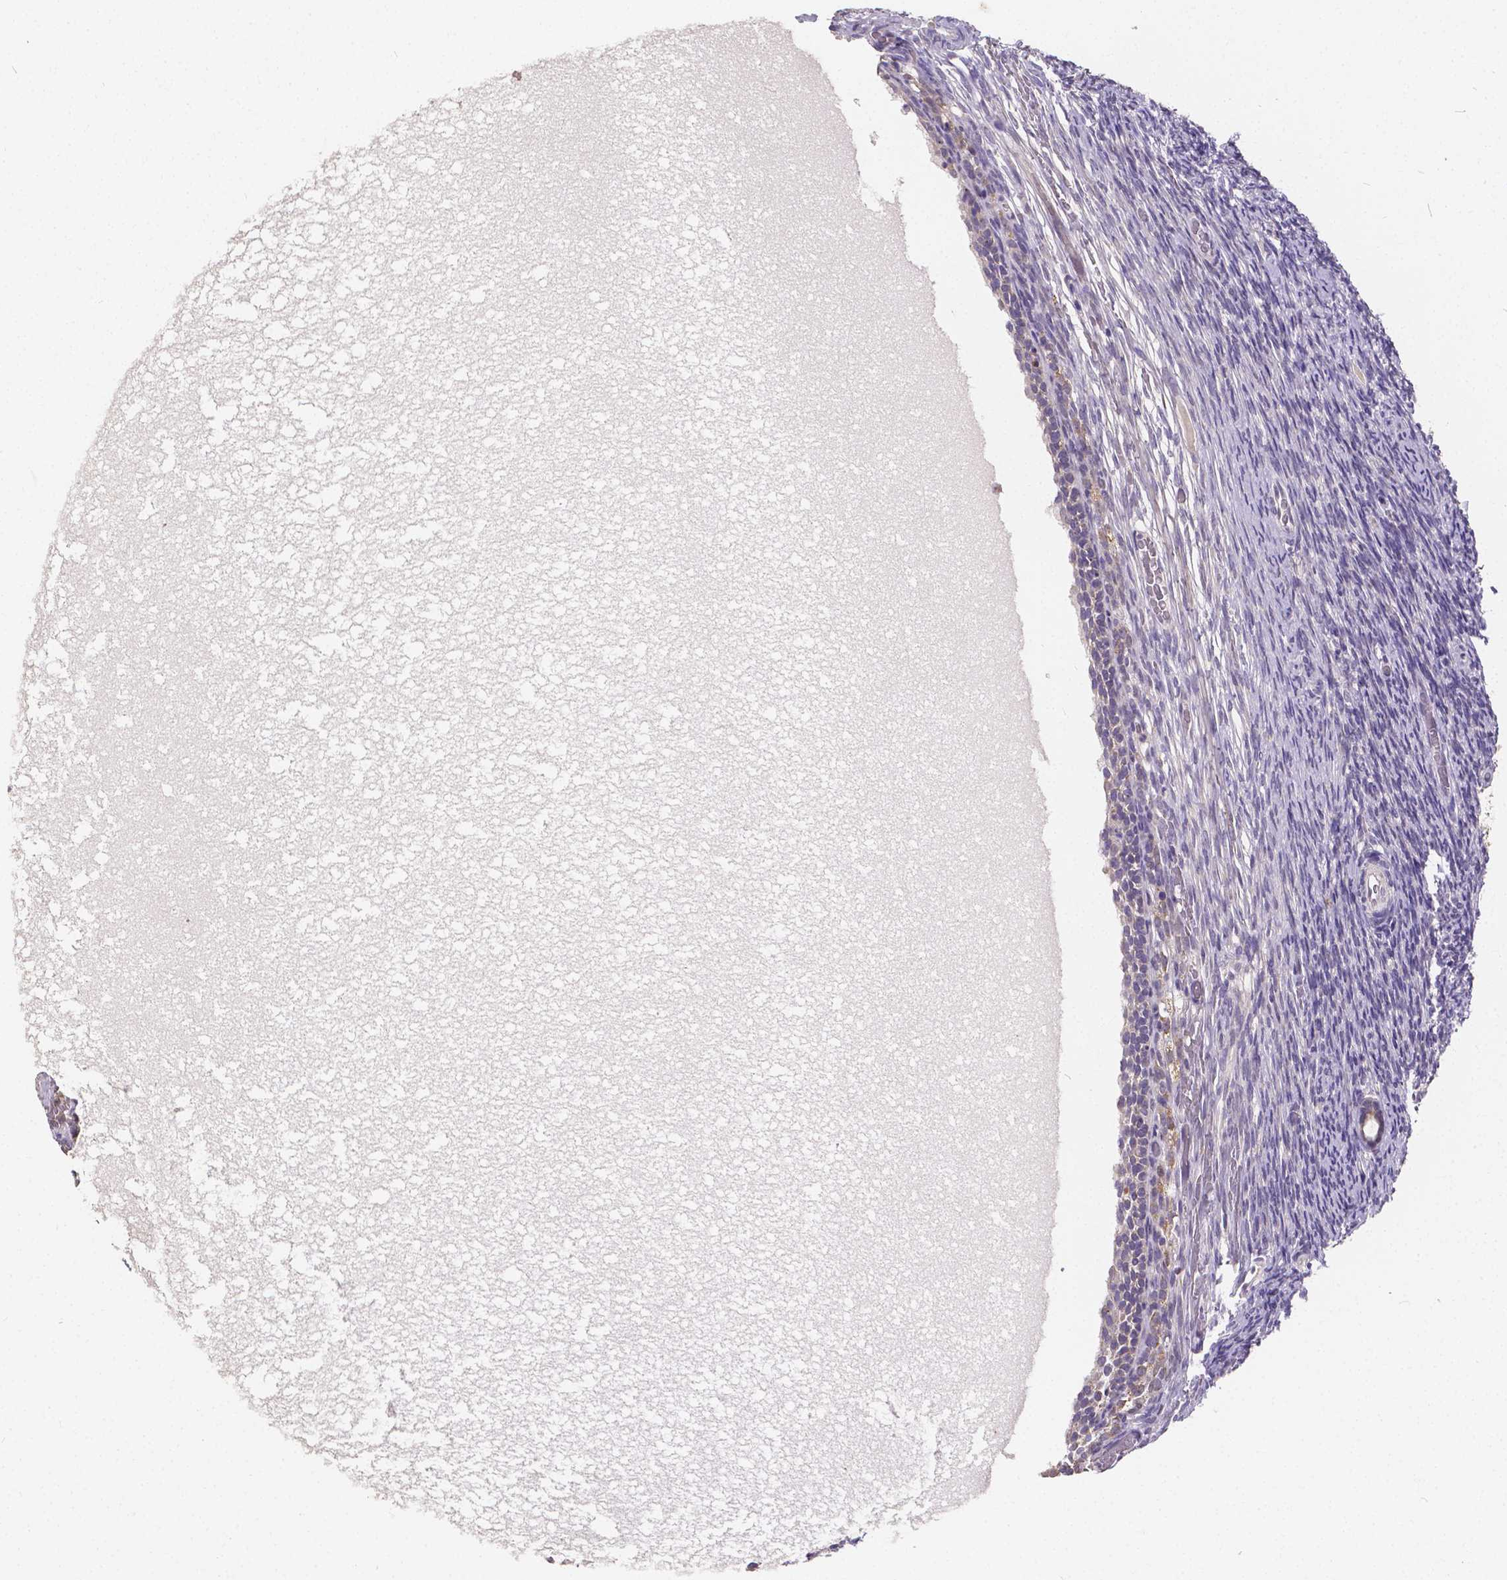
{"staining": {"intensity": "negative", "quantity": "none", "location": "none"}, "tissue": "ovary", "cell_type": "Ovarian stroma cells", "image_type": "normal", "snomed": [{"axis": "morphology", "description": "Normal tissue, NOS"}, {"axis": "topography", "description": "Ovary"}], "caption": "Ovary stained for a protein using immunohistochemistry (IHC) exhibits no positivity ovarian stroma cells.", "gene": "CTNNA2", "patient": {"sex": "female", "age": 34}}